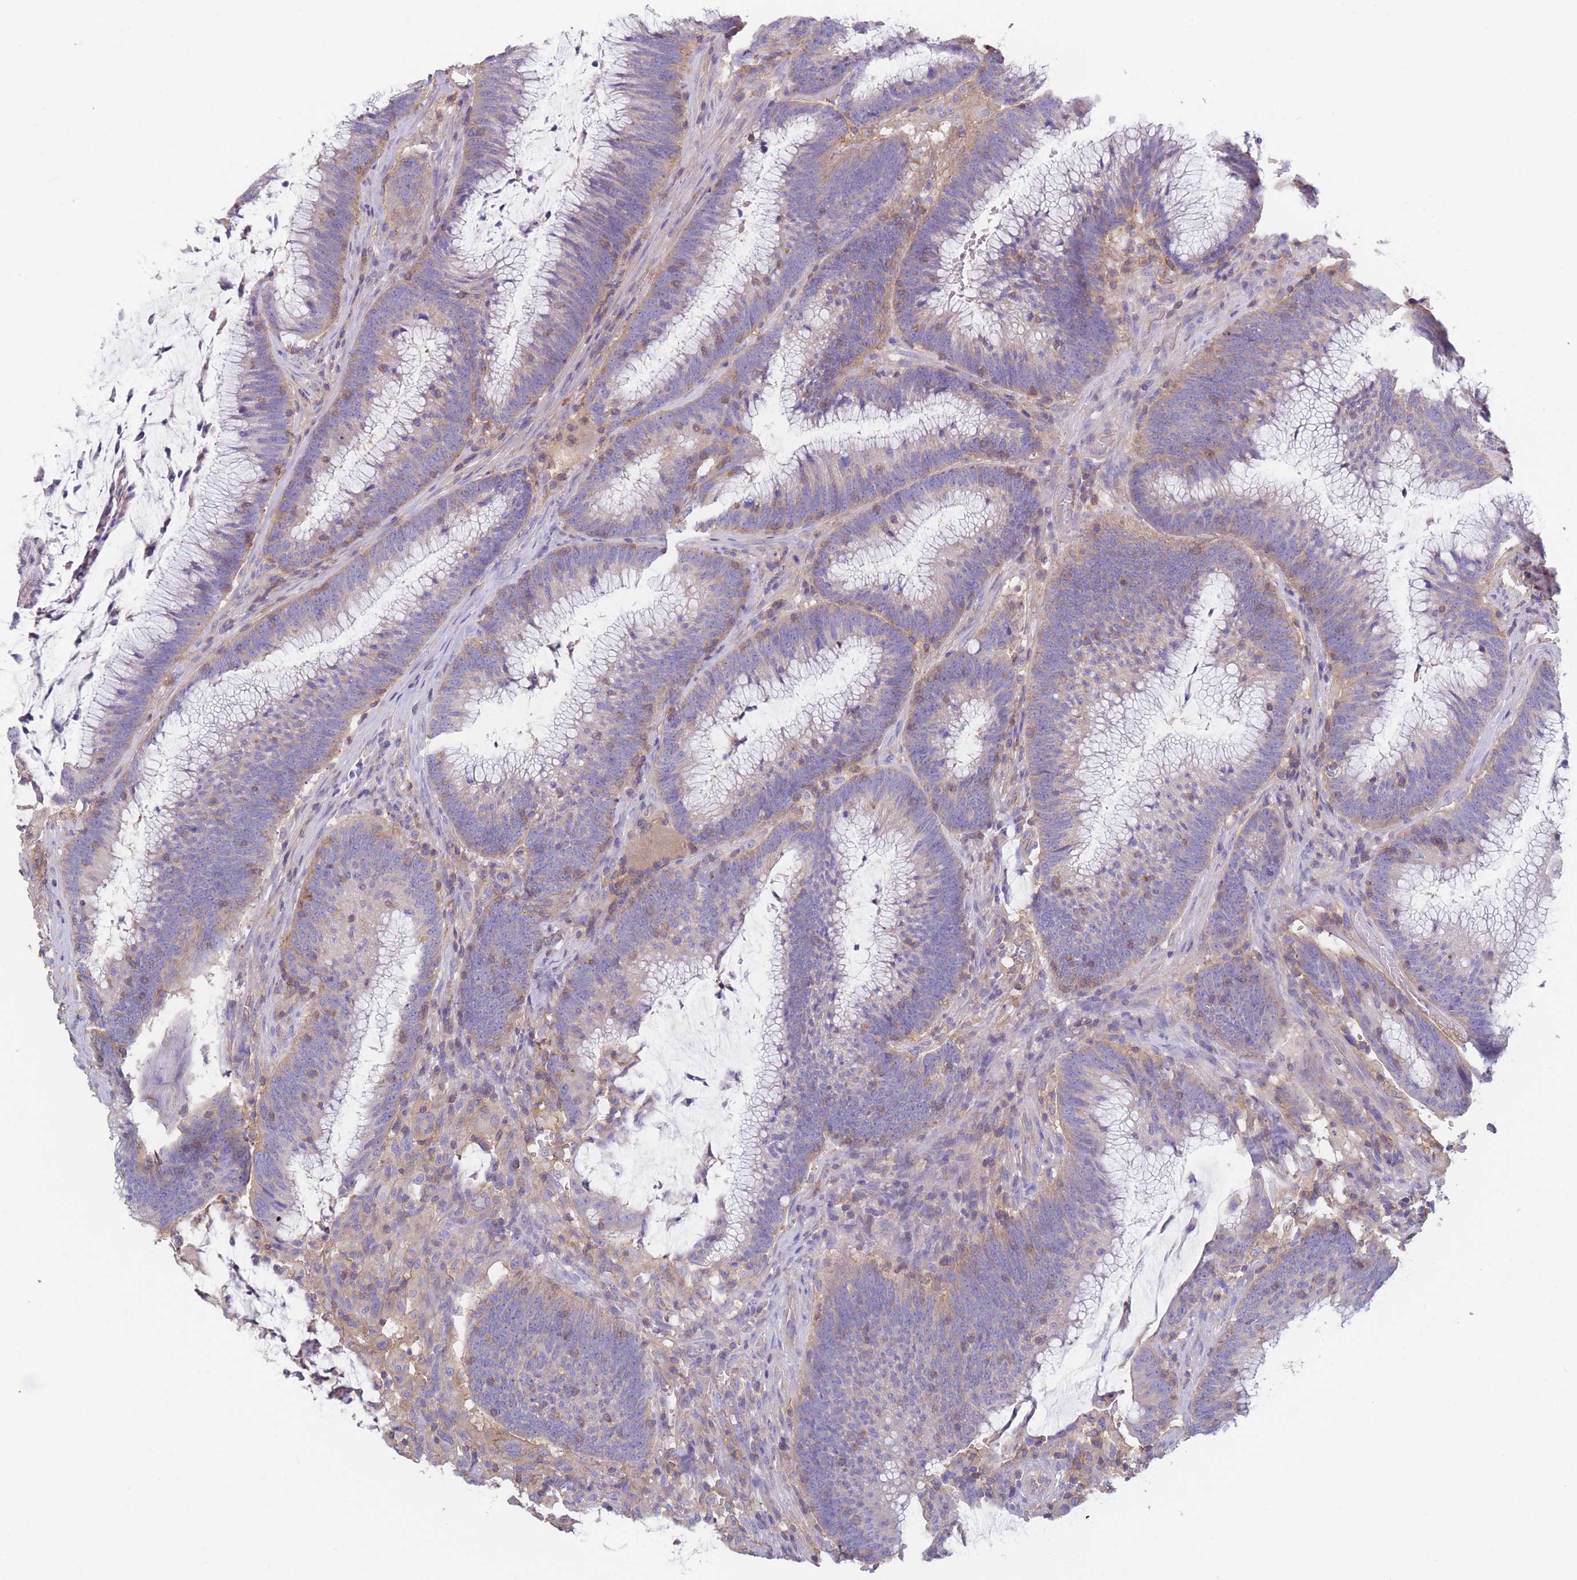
{"staining": {"intensity": "weak", "quantity": "25%-75%", "location": "cytoplasmic/membranous"}, "tissue": "colorectal cancer", "cell_type": "Tumor cells", "image_type": "cancer", "snomed": [{"axis": "morphology", "description": "Adenocarcinoma, NOS"}, {"axis": "topography", "description": "Rectum"}], "caption": "The image exhibits immunohistochemical staining of colorectal cancer. There is weak cytoplasmic/membranous positivity is seen in about 25%-75% of tumor cells. (IHC, brightfield microscopy, high magnification).", "gene": "ADH1A", "patient": {"sex": "female", "age": 77}}